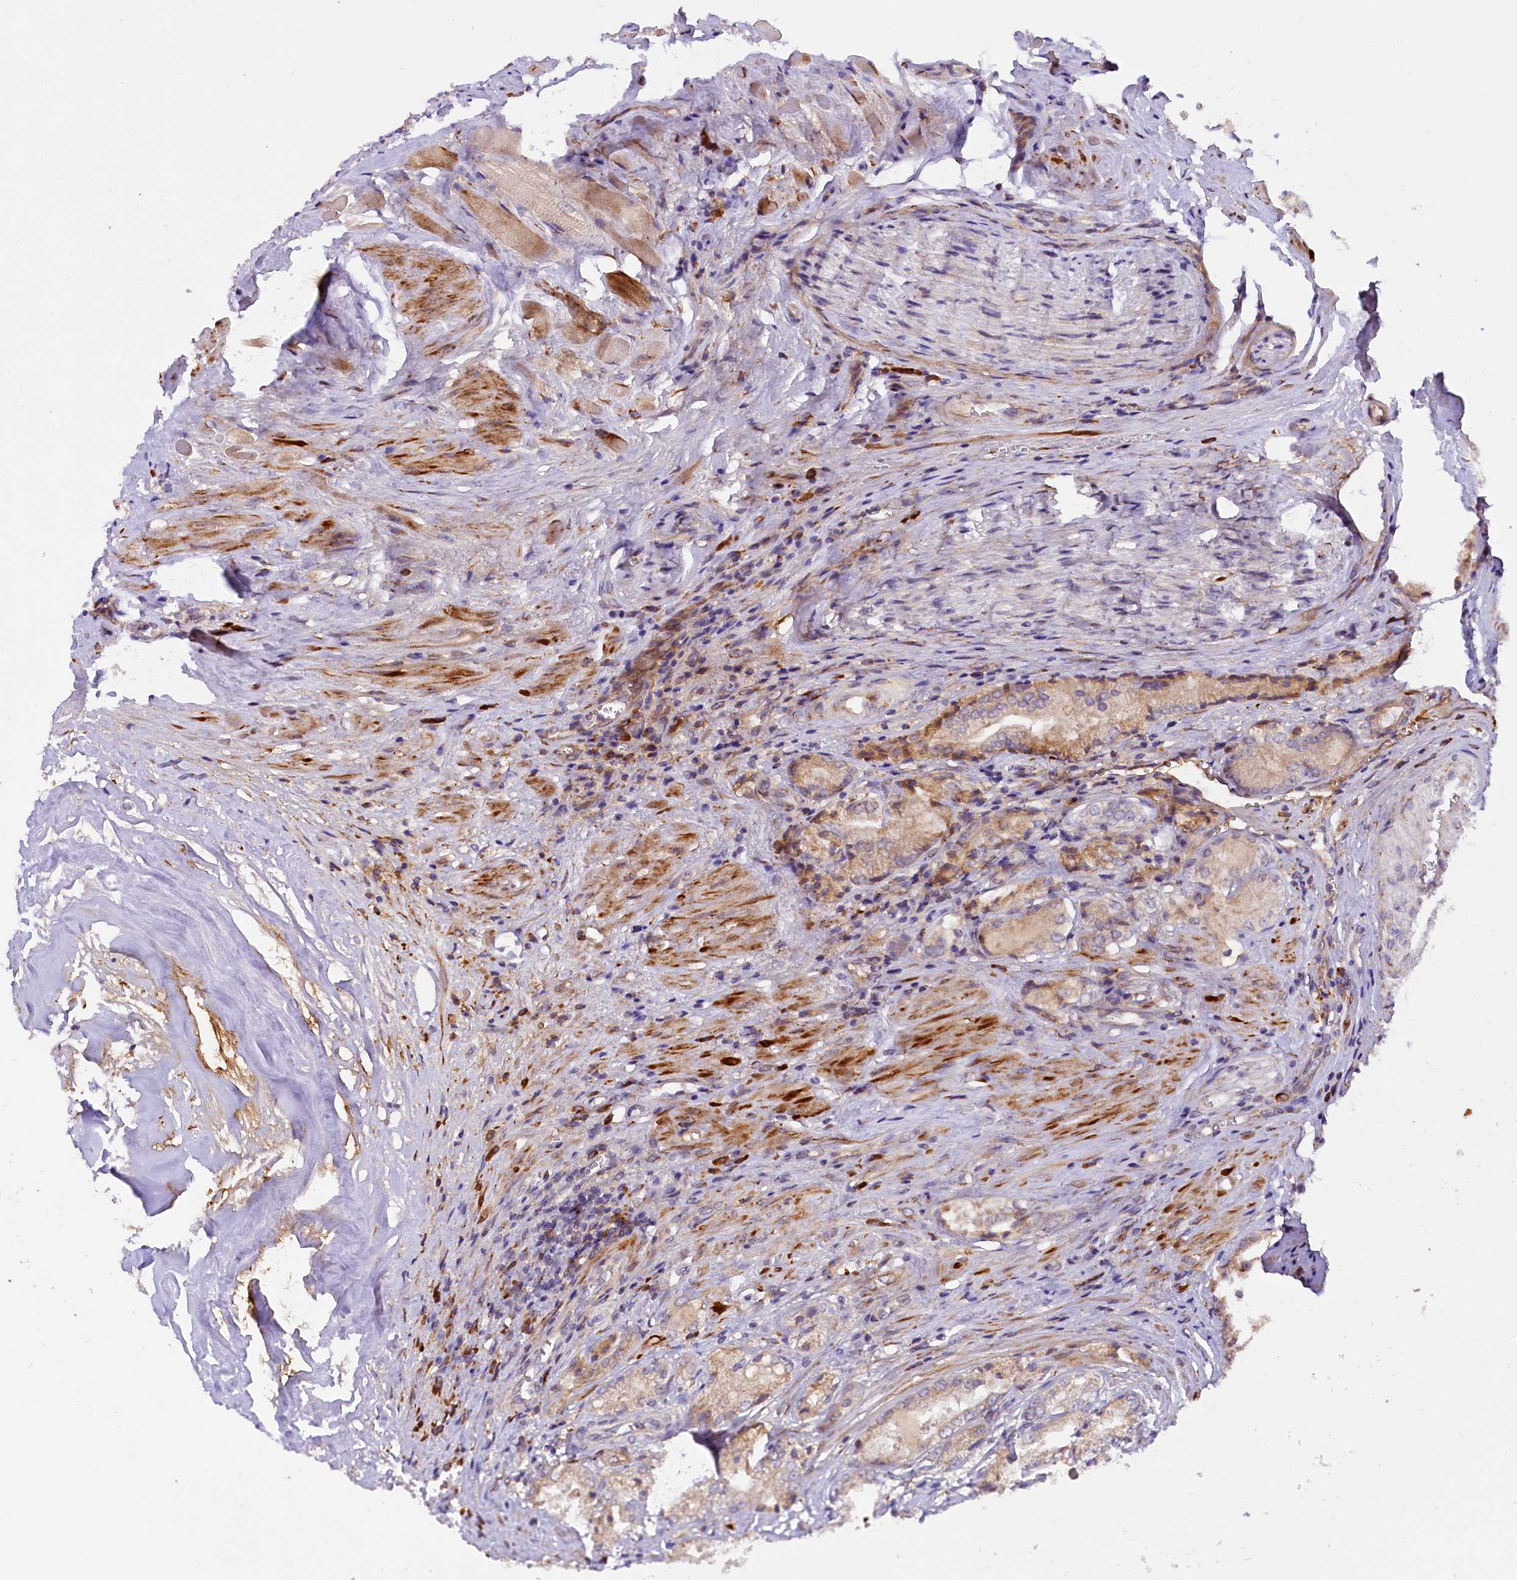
{"staining": {"intensity": "weak", "quantity": "25%-75%", "location": "cytoplasmic/membranous"}, "tissue": "prostate cancer", "cell_type": "Tumor cells", "image_type": "cancer", "snomed": [{"axis": "morphology", "description": "Adenocarcinoma, Low grade"}, {"axis": "topography", "description": "Prostate"}], "caption": "The photomicrograph demonstrates a brown stain indicating the presence of a protein in the cytoplasmic/membranous of tumor cells in prostate cancer (low-grade adenocarcinoma).", "gene": "SSC5D", "patient": {"sex": "male", "age": 60}}